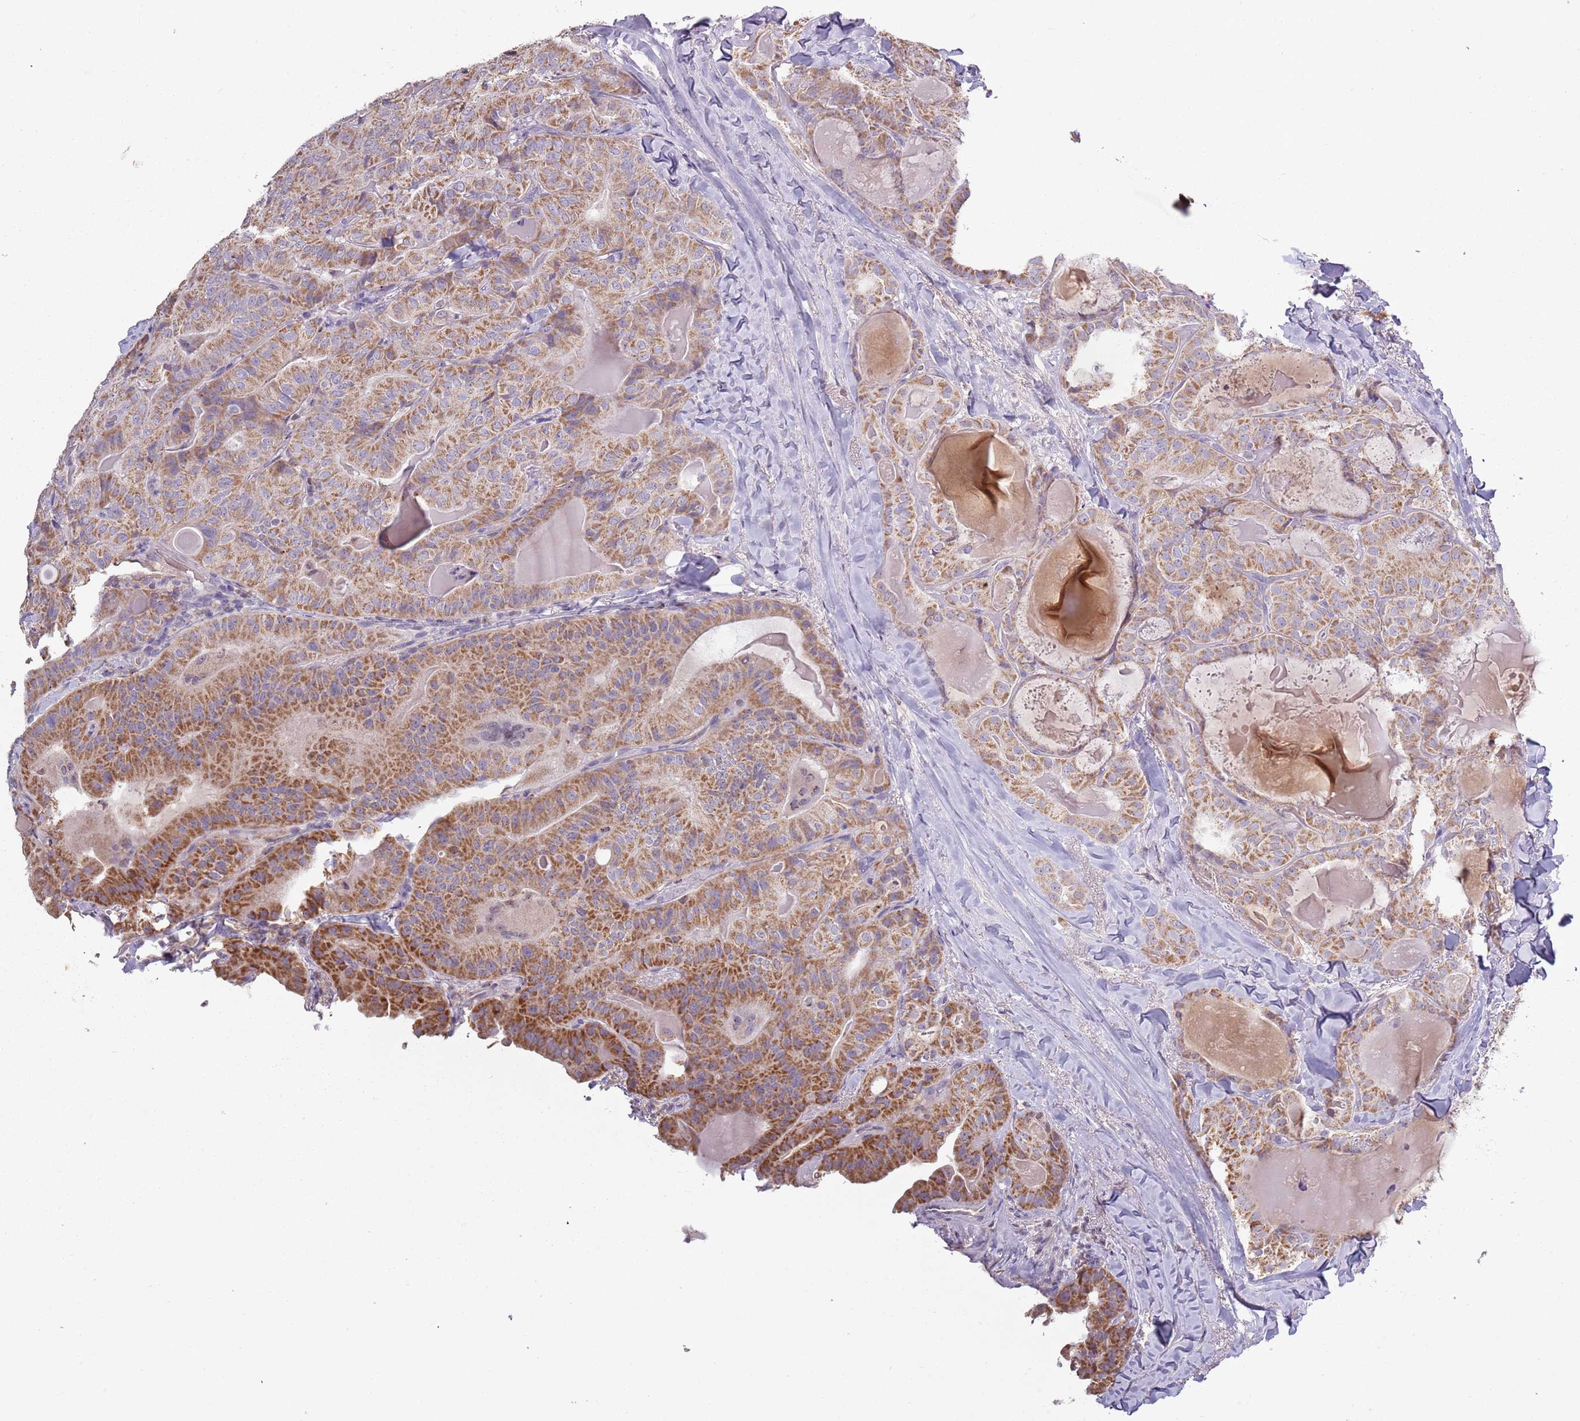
{"staining": {"intensity": "moderate", "quantity": ">75%", "location": "cytoplasmic/membranous"}, "tissue": "thyroid cancer", "cell_type": "Tumor cells", "image_type": "cancer", "snomed": [{"axis": "morphology", "description": "Papillary adenocarcinoma, NOS"}, {"axis": "topography", "description": "Thyroid gland"}], "caption": "Thyroid cancer was stained to show a protein in brown. There is medium levels of moderate cytoplasmic/membranous expression in about >75% of tumor cells.", "gene": "SYS1", "patient": {"sex": "female", "age": 68}}